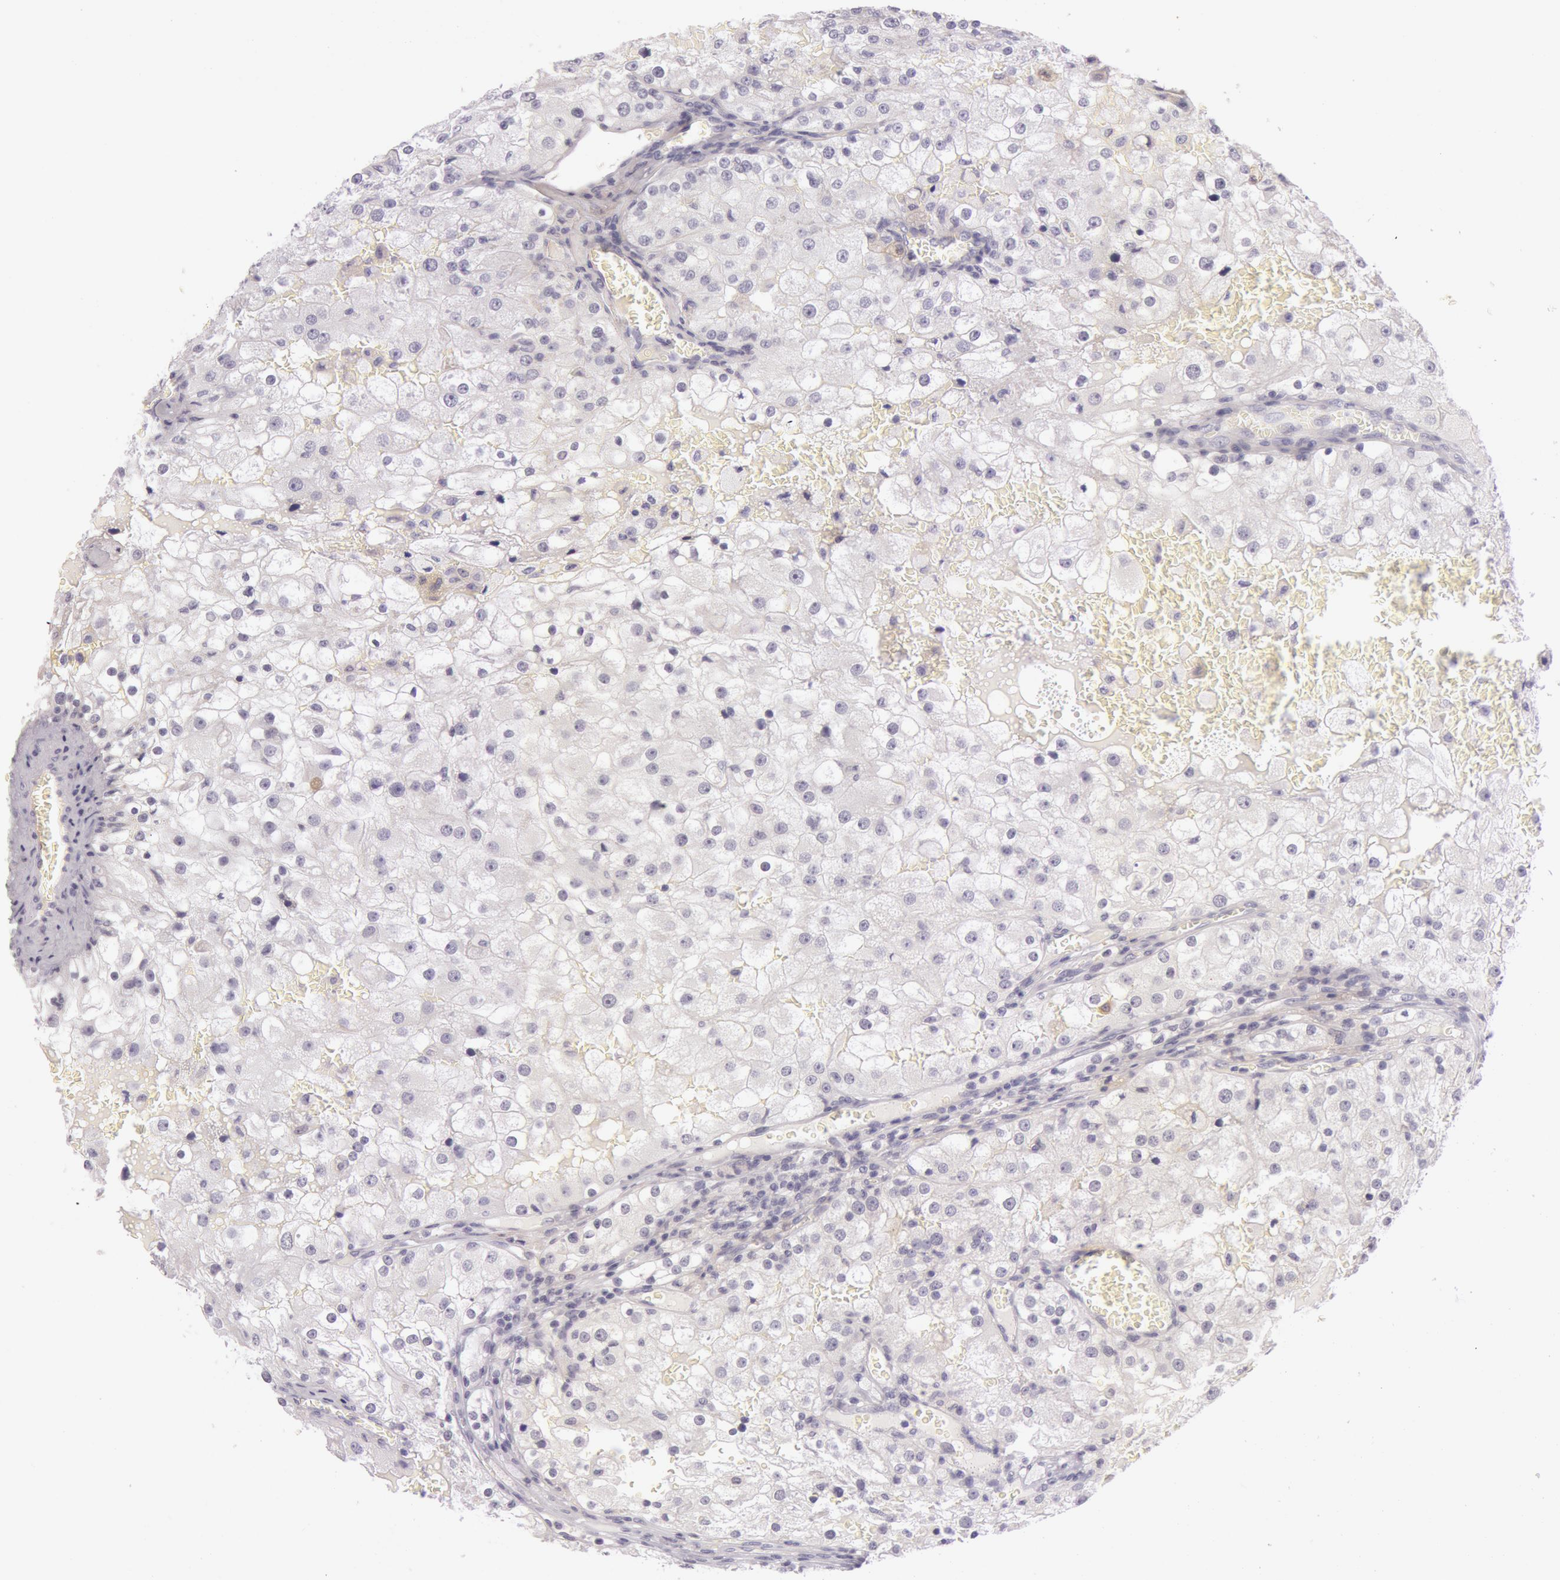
{"staining": {"intensity": "negative", "quantity": "none", "location": "none"}, "tissue": "renal cancer", "cell_type": "Tumor cells", "image_type": "cancer", "snomed": [{"axis": "morphology", "description": "Adenocarcinoma, NOS"}, {"axis": "topography", "description": "Kidney"}], "caption": "A photomicrograph of human renal cancer (adenocarcinoma) is negative for staining in tumor cells.", "gene": "RBMY1F", "patient": {"sex": "female", "age": 74}}